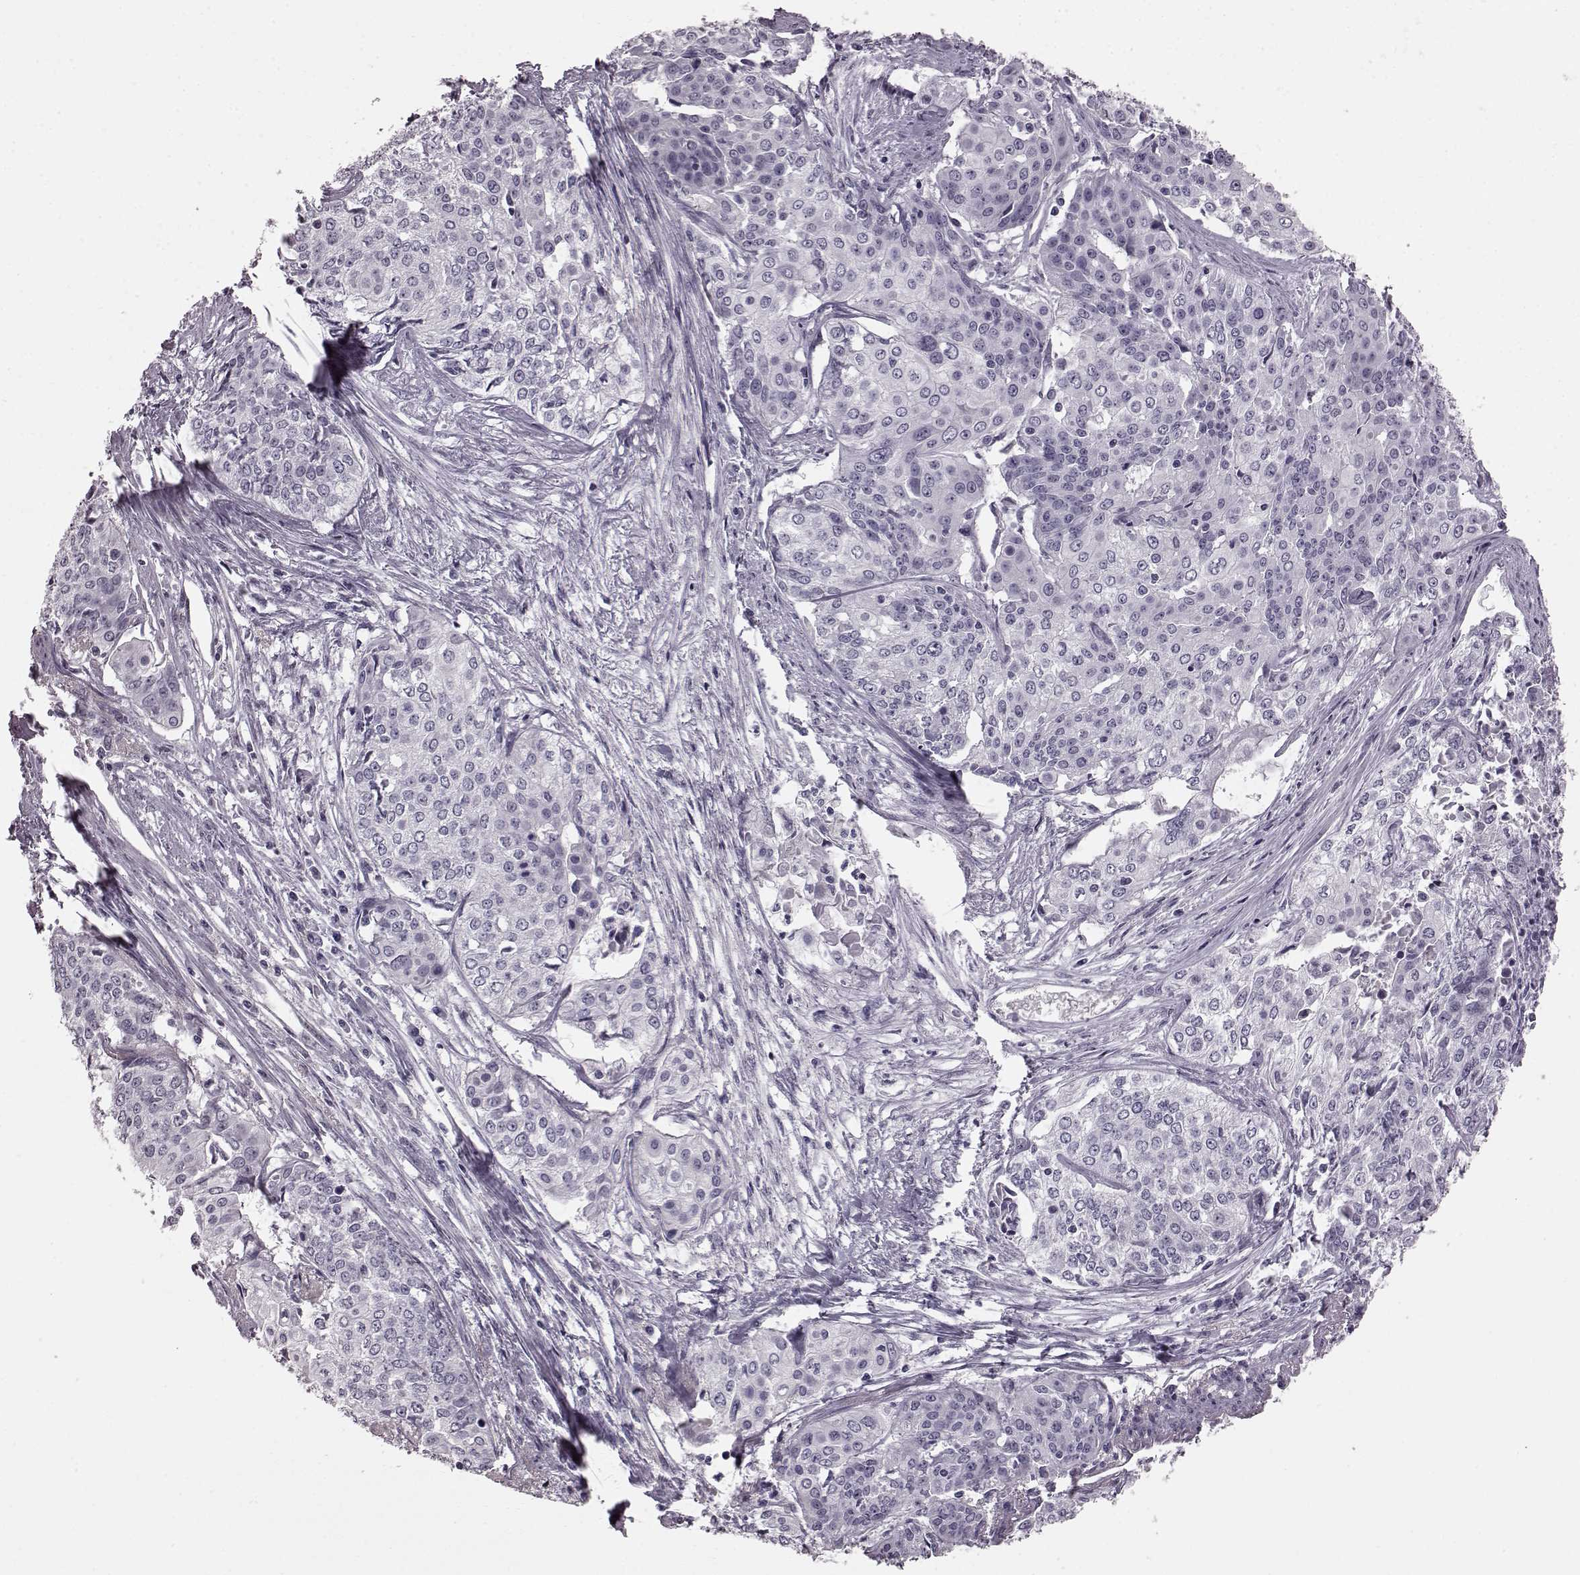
{"staining": {"intensity": "negative", "quantity": "none", "location": "none"}, "tissue": "cervical cancer", "cell_type": "Tumor cells", "image_type": "cancer", "snomed": [{"axis": "morphology", "description": "Squamous cell carcinoma, NOS"}, {"axis": "topography", "description": "Cervix"}], "caption": "IHC photomicrograph of squamous cell carcinoma (cervical) stained for a protein (brown), which displays no positivity in tumor cells. (DAB IHC visualized using brightfield microscopy, high magnification).", "gene": "TCHHL1", "patient": {"sex": "female", "age": 39}}